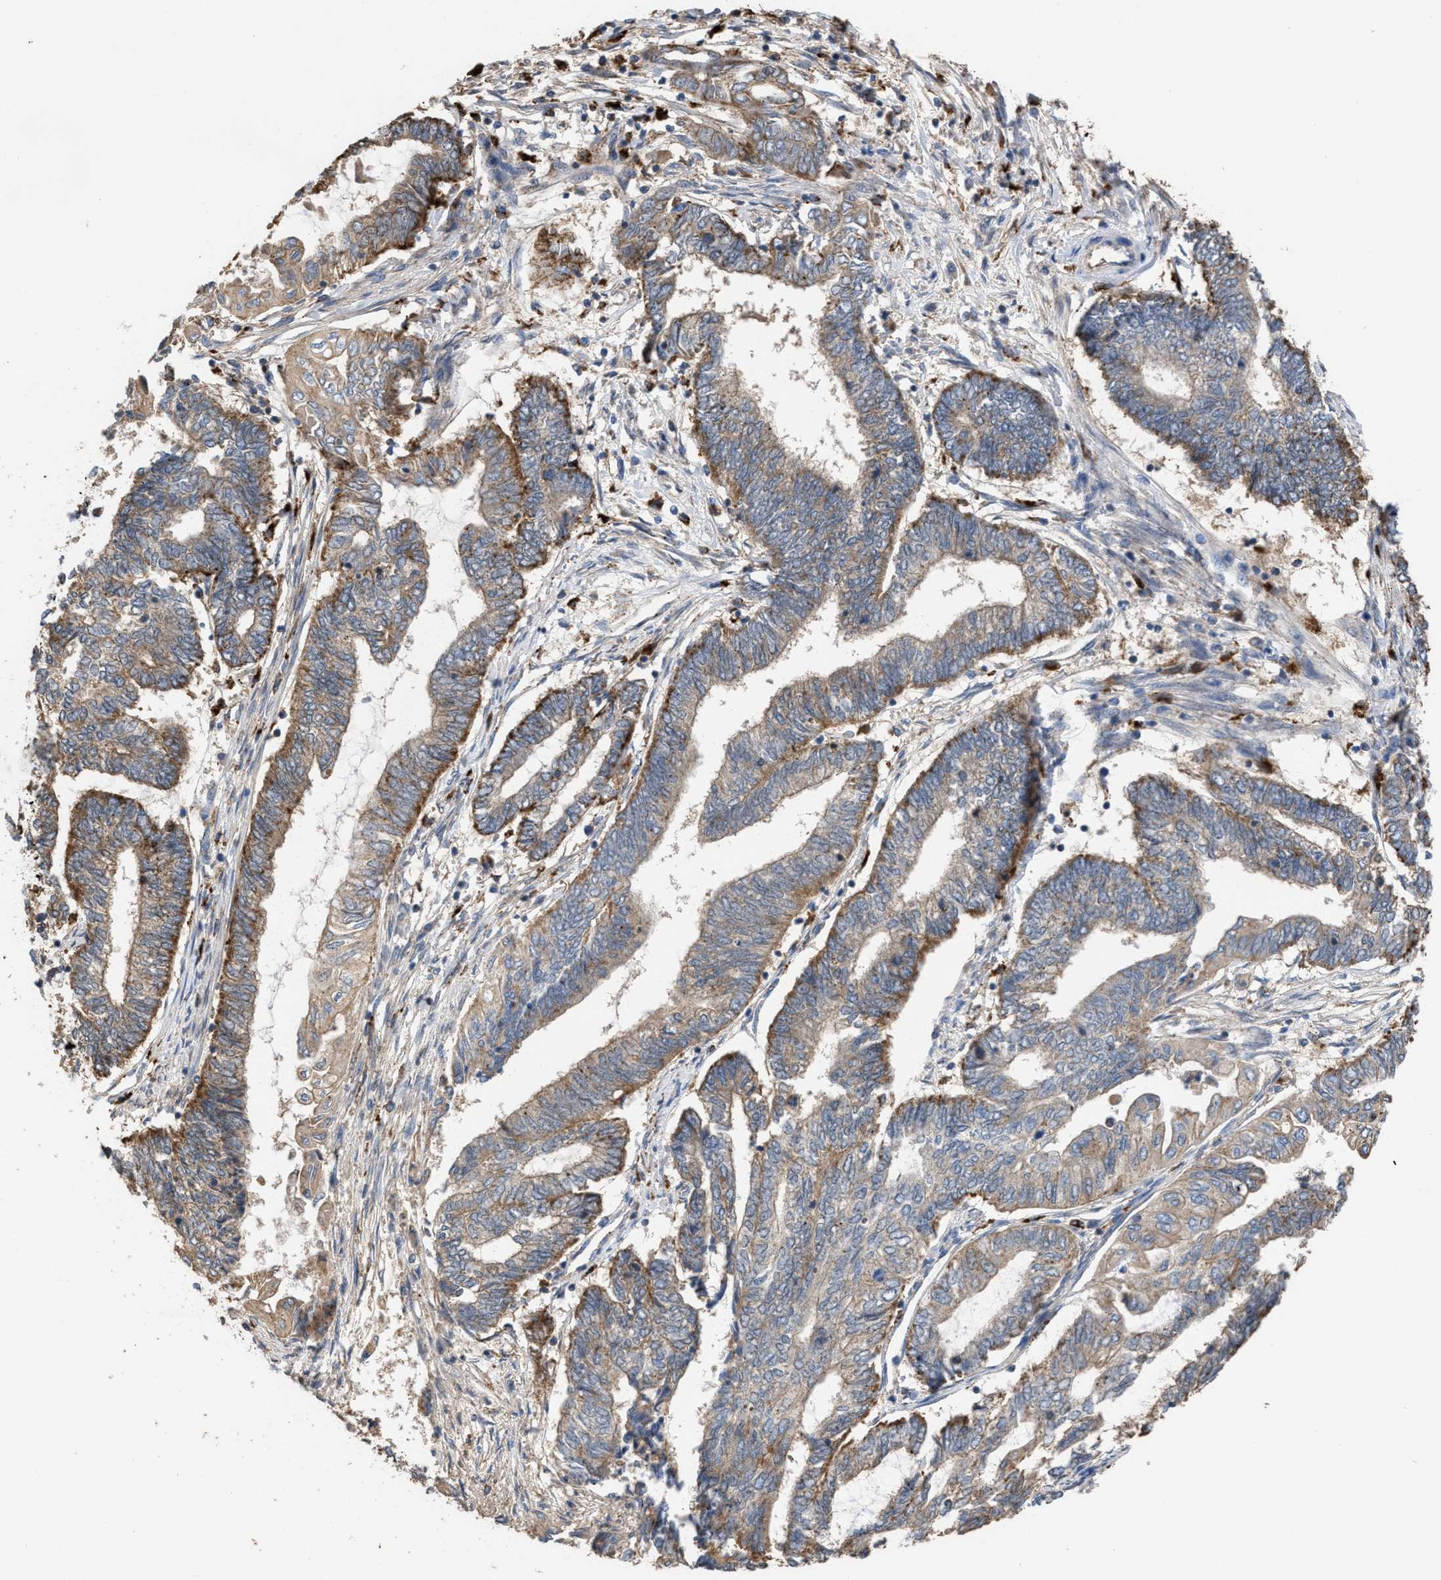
{"staining": {"intensity": "moderate", "quantity": ">75%", "location": "cytoplasmic/membranous"}, "tissue": "endometrial cancer", "cell_type": "Tumor cells", "image_type": "cancer", "snomed": [{"axis": "morphology", "description": "Adenocarcinoma, NOS"}, {"axis": "topography", "description": "Uterus"}, {"axis": "topography", "description": "Endometrium"}], "caption": "Endometrial cancer (adenocarcinoma) stained with a brown dye exhibits moderate cytoplasmic/membranous positive staining in approximately >75% of tumor cells.", "gene": "ELMO3", "patient": {"sex": "female", "age": 70}}